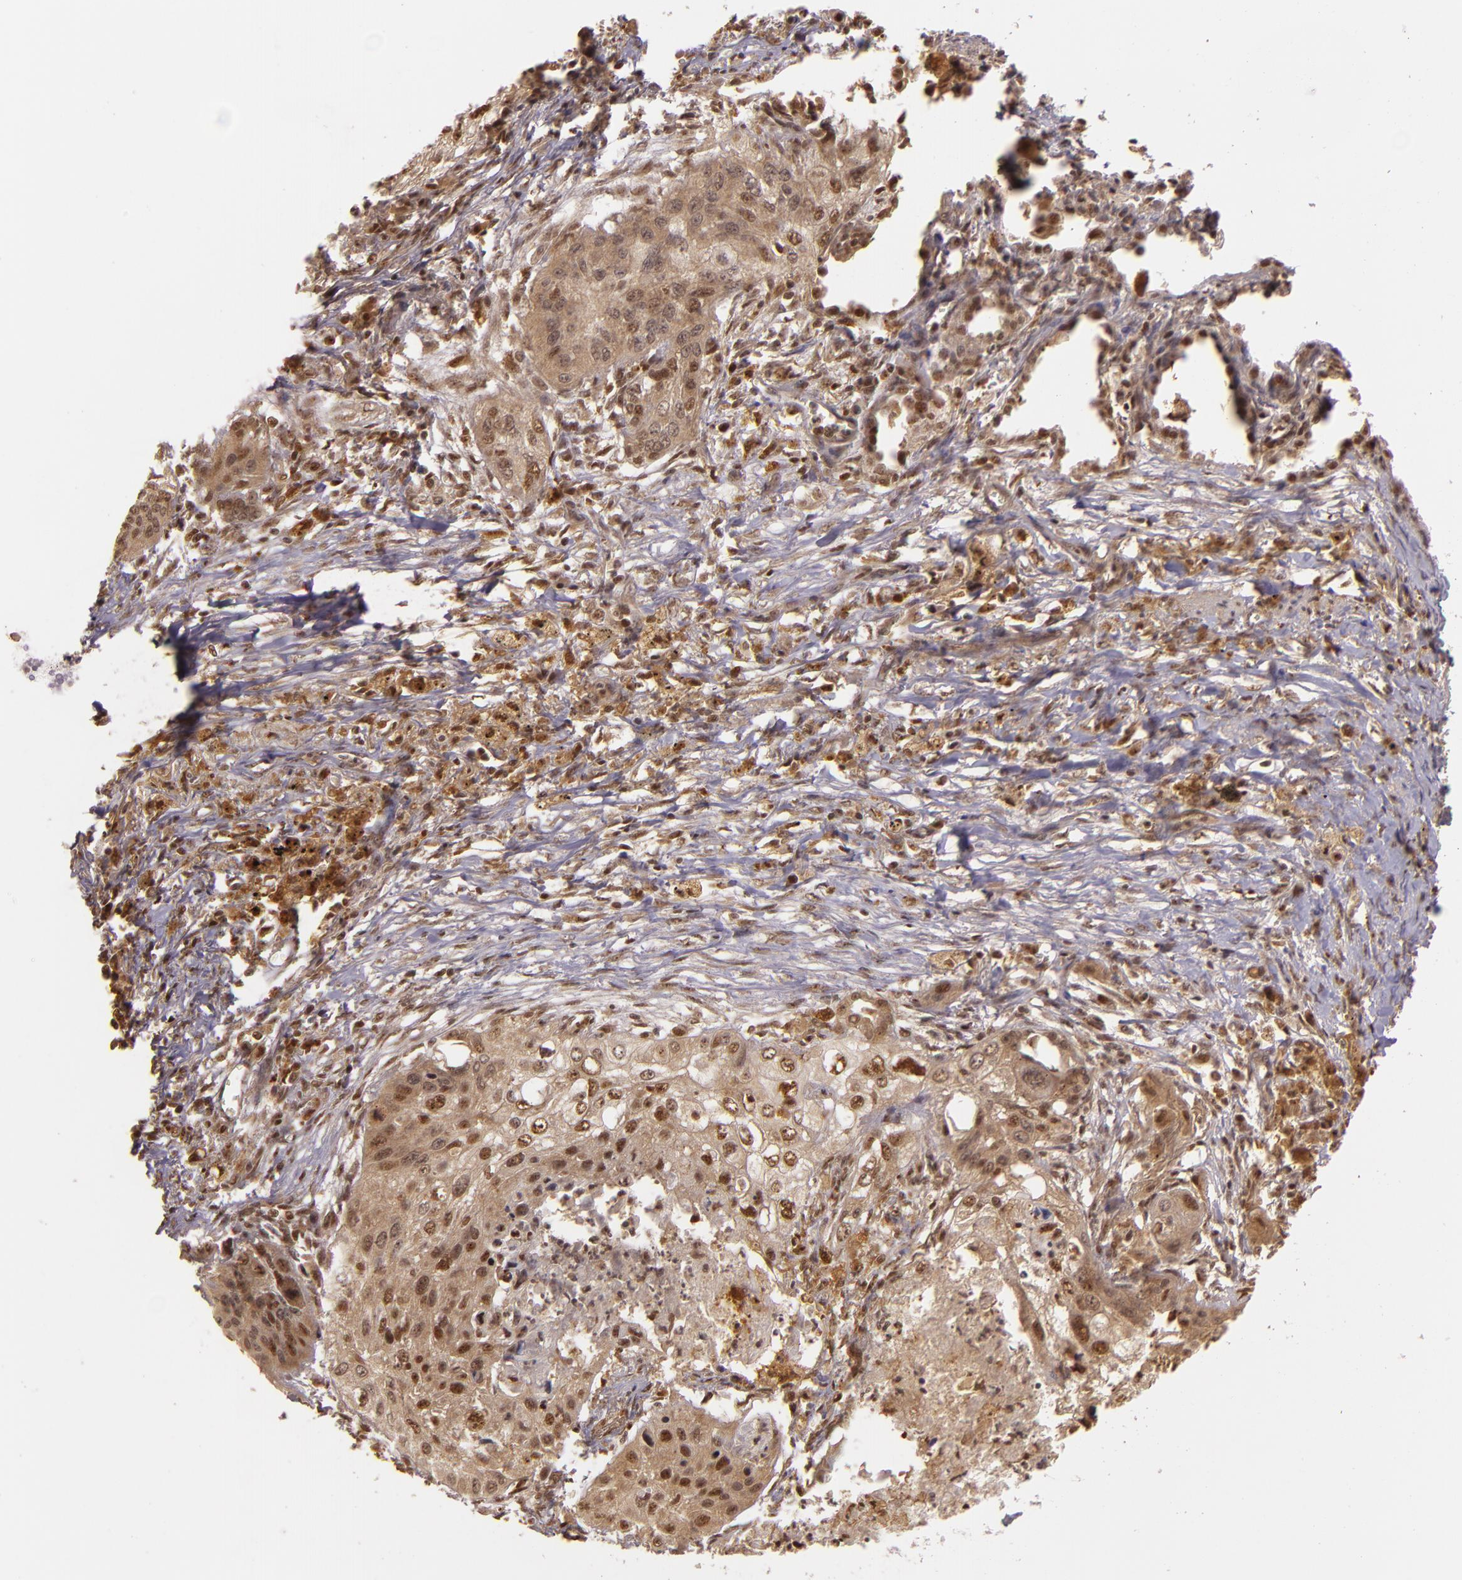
{"staining": {"intensity": "moderate", "quantity": ">75%", "location": "cytoplasmic/membranous,nuclear"}, "tissue": "lung cancer", "cell_type": "Tumor cells", "image_type": "cancer", "snomed": [{"axis": "morphology", "description": "Squamous cell carcinoma, NOS"}, {"axis": "topography", "description": "Lung"}], "caption": "Protein staining reveals moderate cytoplasmic/membranous and nuclear staining in about >75% of tumor cells in lung squamous cell carcinoma.", "gene": "TXNRD2", "patient": {"sex": "male", "age": 71}}